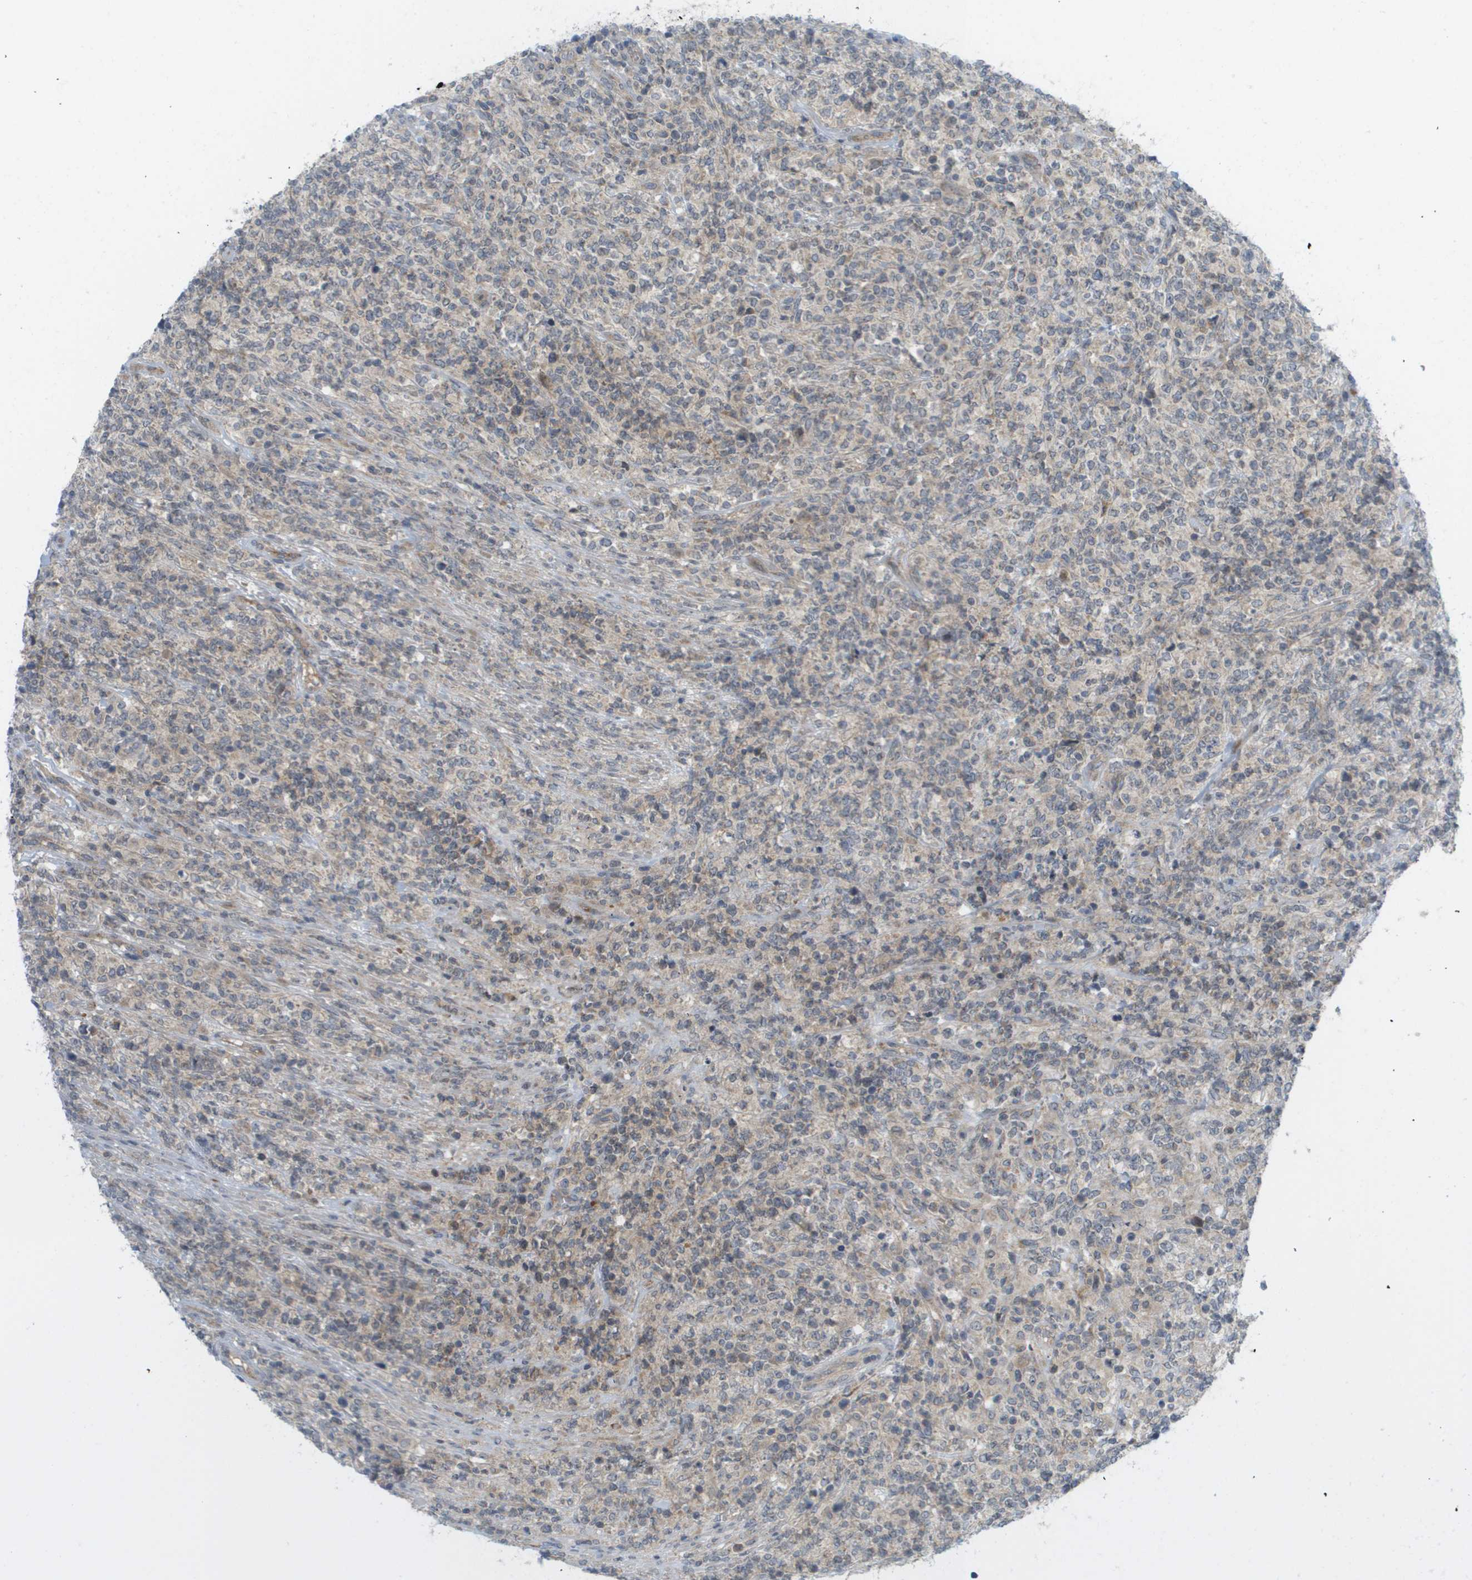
{"staining": {"intensity": "weak", "quantity": "<25%", "location": "cytoplasmic/membranous"}, "tissue": "lymphoma", "cell_type": "Tumor cells", "image_type": "cancer", "snomed": [{"axis": "morphology", "description": "Malignant lymphoma, non-Hodgkin's type, High grade"}, {"axis": "topography", "description": "Soft tissue"}], "caption": "DAB (3,3'-diaminobenzidine) immunohistochemical staining of human lymphoma demonstrates no significant staining in tumor cells.", "gene": "PROC", "patient": {"sex": "male", "age": 18}}